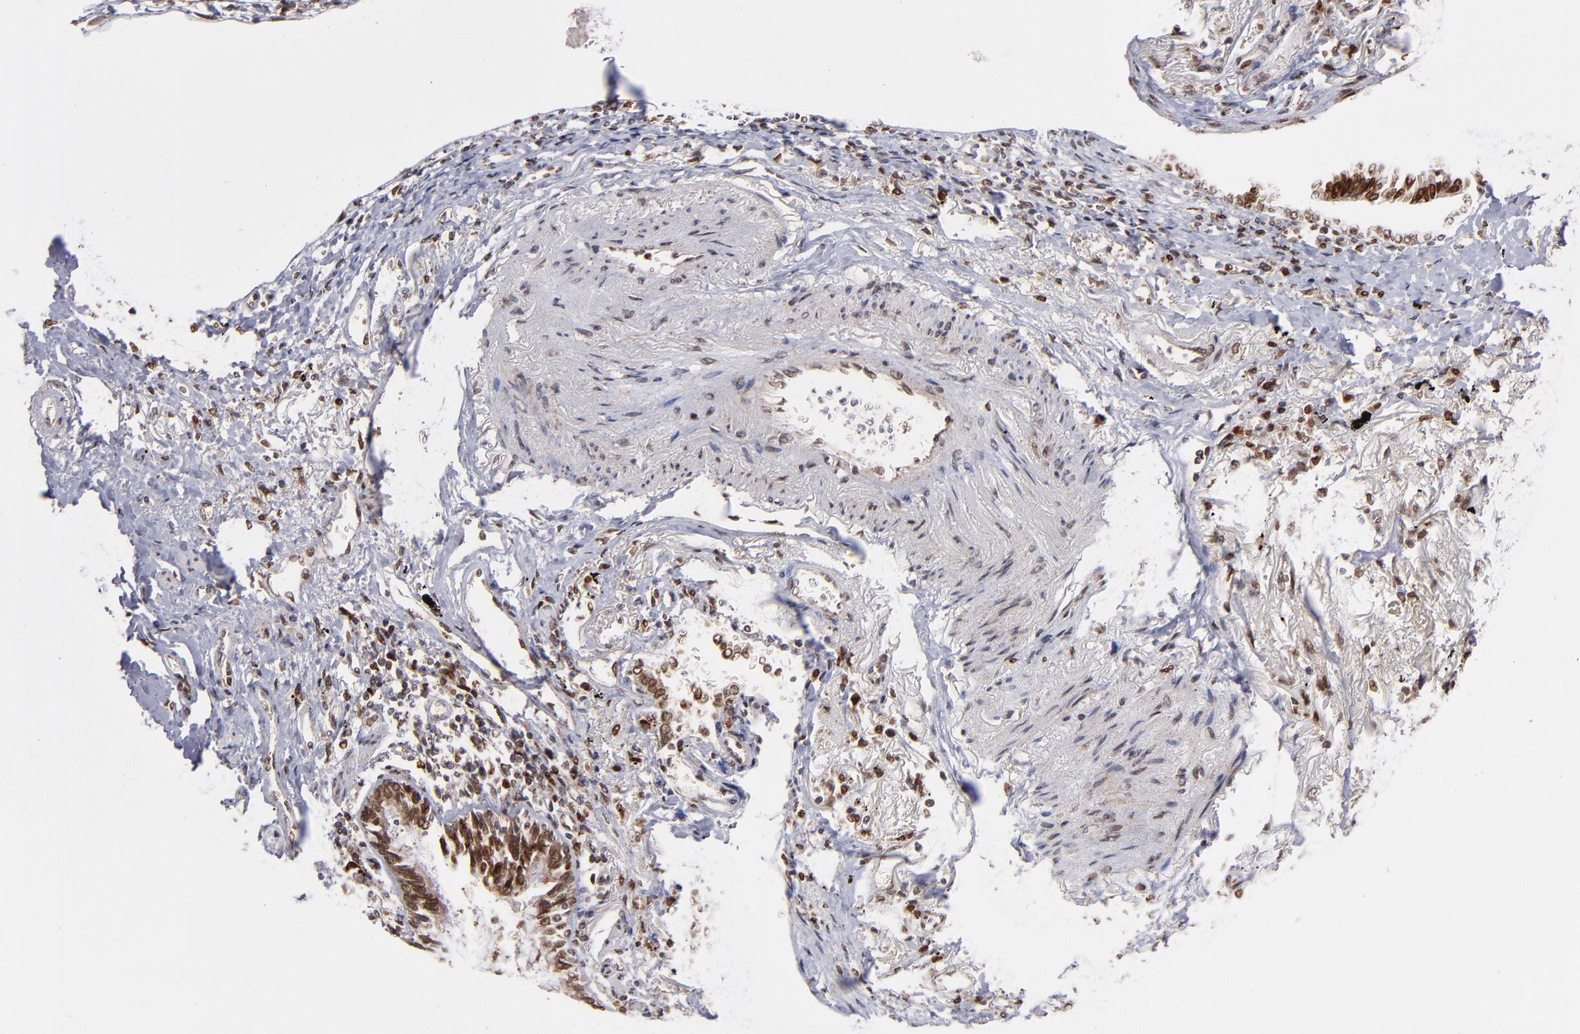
{"staining": {"intensity": "strong", "quantity": ">75%", "location": "cytoplasmic/membranous,nuclear"}, "tissue": "lung cancer", "cell_type": "Tumor cells", "image_type": "cancer", "snomed": [{"axis": "morphology", "description": "Adenocarcinoma, NOS"}, {"axis": "topography", "description": "Lung"}], "caption": "Adenocarcinoma (lung) stained for a protein (brown) displays strong cytoplasmic/membranous and nuclear positive positivity in approximately >75% of tumor cells.", "gene": "TOP1MT", "patient": {"sex": "female", "age": 64}}